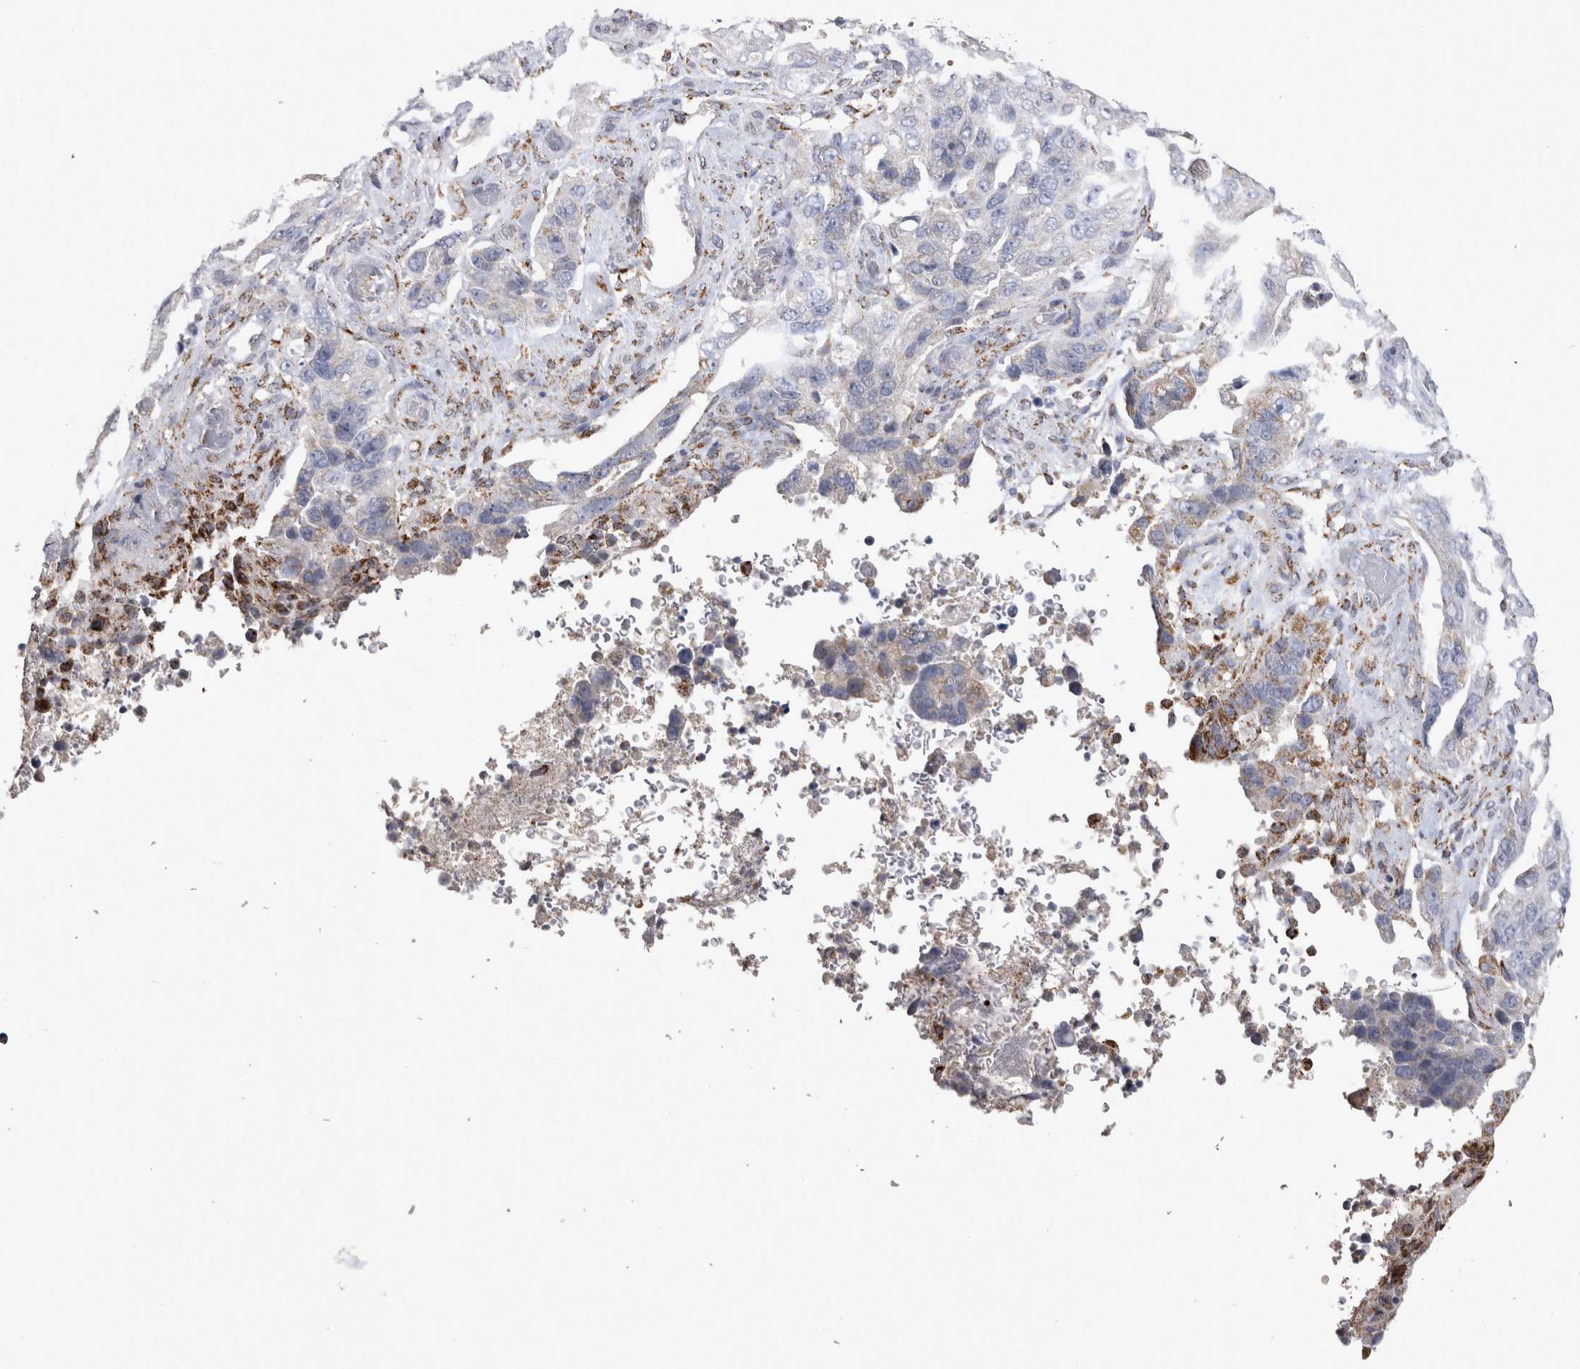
{"staining": {"intensity": "negative", "quantity": "none", "location": "none"}, "tissue": "stomach cancer", "cell_type": "Tumor cells", "image_type": "cancer", "snomed": [{"axis": "morphology", "description": "Adenocarcinoma, NOS"}, {"axis": "topography", "description": "Stomach"}], "caption": "Immunohistochemistry (IHC) photomicrograph of adenocarcinoma (stomach) stained for a protein (brown), which reveals no positivity in tumor cells.", "gene": "DKK3", "patient": {"sex": "female", "age": 89}}